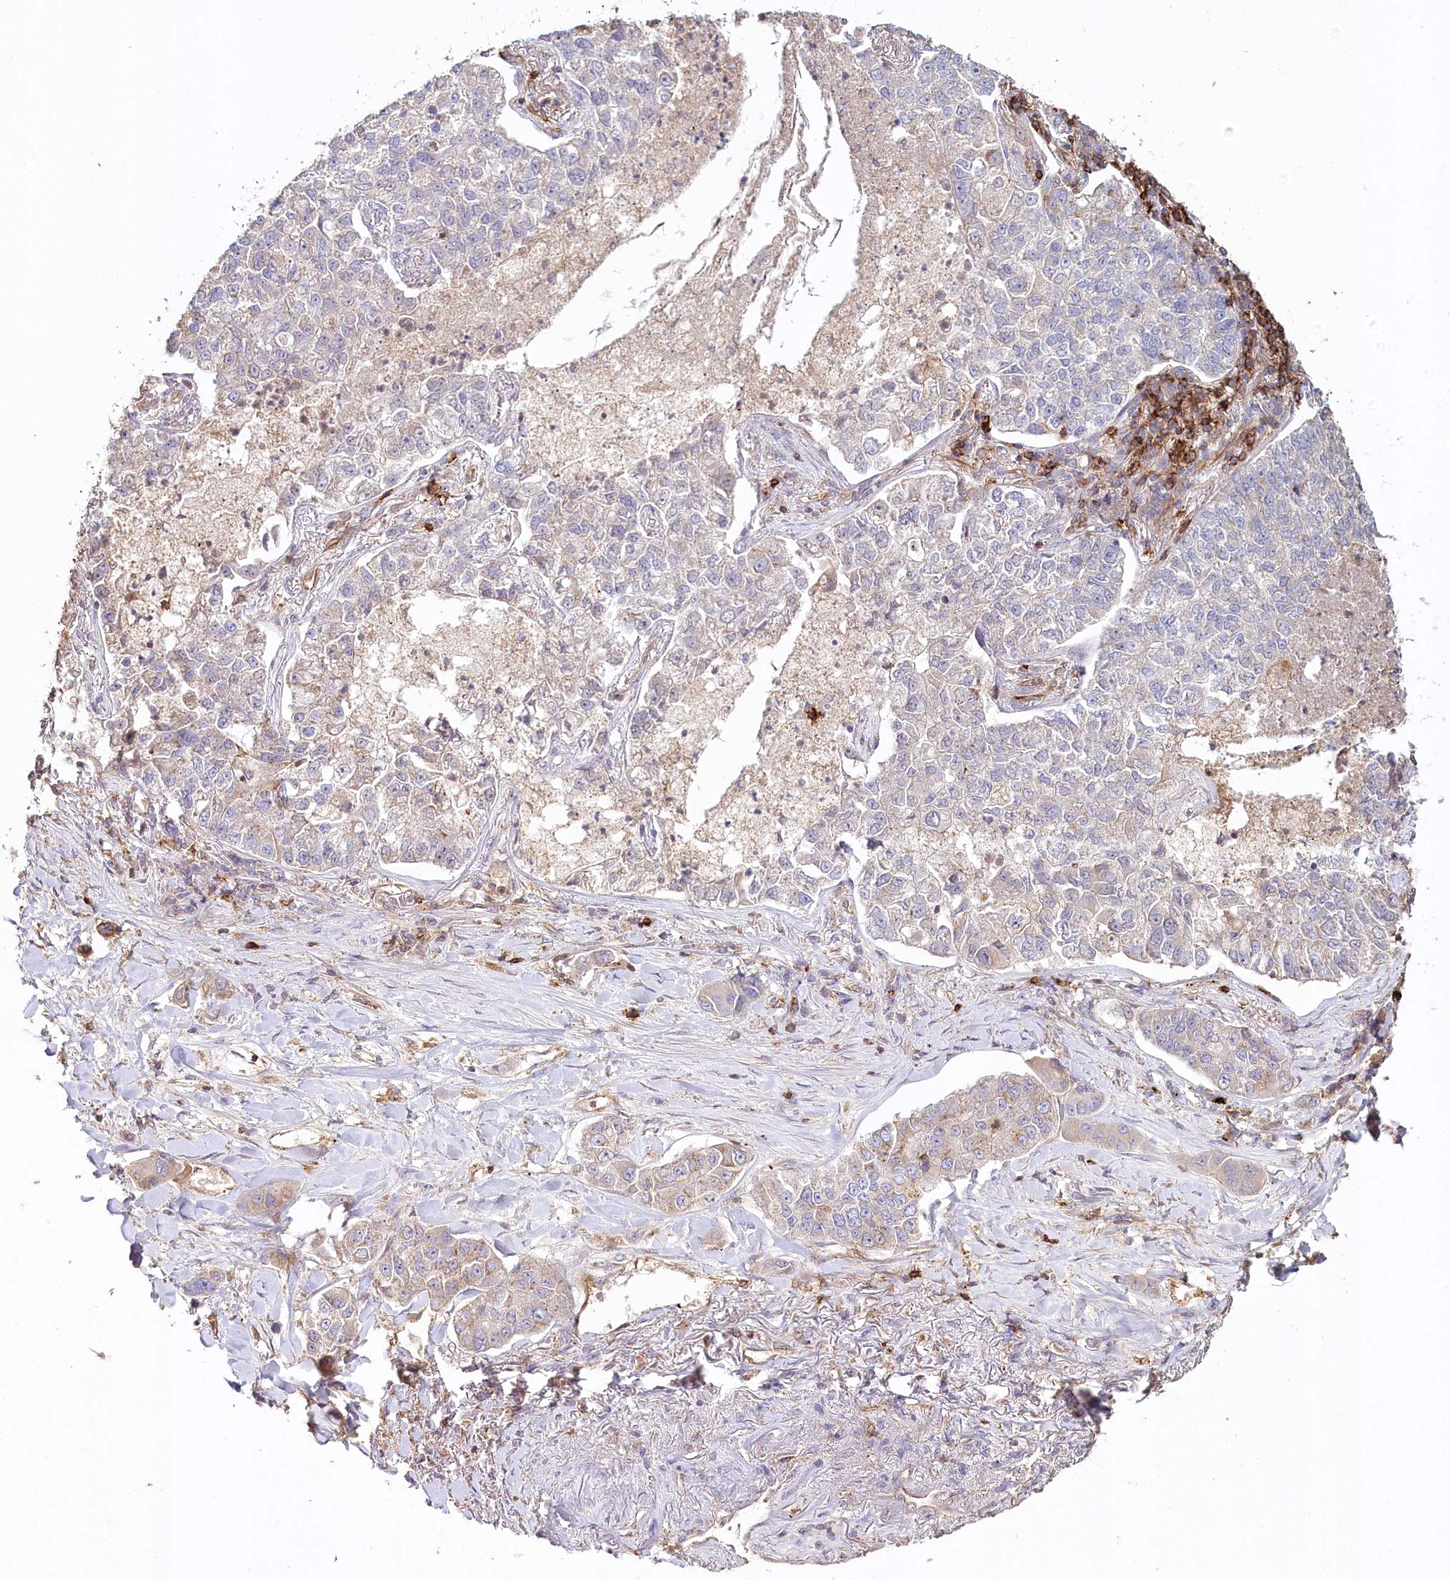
{"staining": {"intensity": "weak", "quantity": "<25%", "location": "cytoplasmic/membranous"}, "tissue": "lung cancer", "cell_type": "Tumor cells", "image_type": "cancer", "snomed": [{"axis": "morphology", "description": "Adenocarcinoma, NOS"}, {"axis": "topography", "description": "Lung"}], "caption": "Lung adenocarcinoma stained for a protein using immunohistochemistry (IHC) reveals no expression tumor cells.", "gene": "RBP5", "patient": {"sex": "male", "age": 49}}